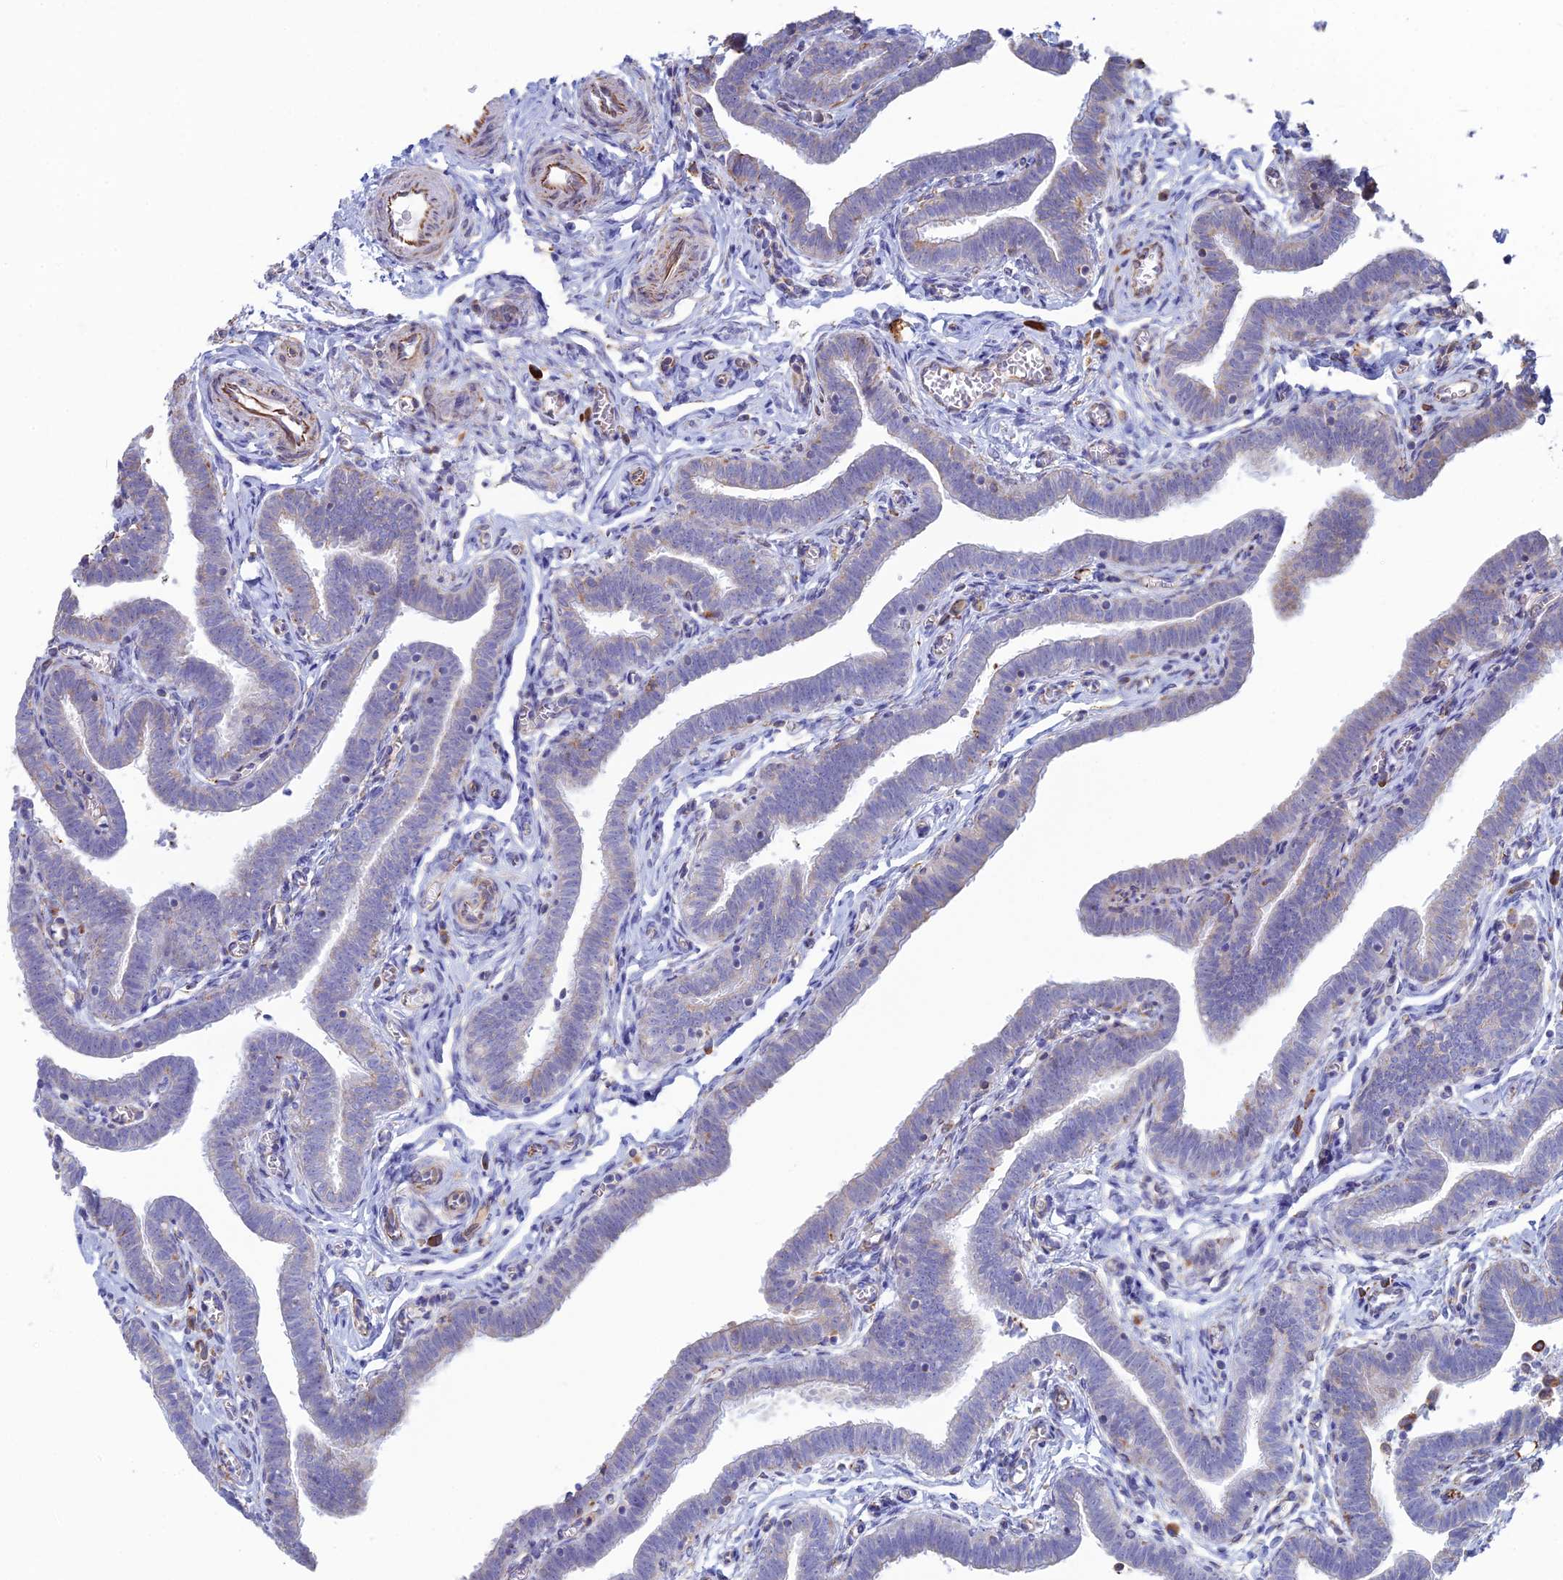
{"staining": {"intensity": "weak", "quantity": "<25%", "location": "cytoplasmic/membranous"}, "tissue": "fallopian tube", "cell_type": "Glandular cells", "image_type": "normal", "snomed": [{"axis": "morphology", "description": "Normal tissue, NOS"}, {"axis": "topography", "description": "Fallopian tube"}], "caption": "The micrograph displays no staining of glandular cells in benign fallopian tube.", "gene": "CLVS2", "patient": {"sex": "female", "age": 36}}